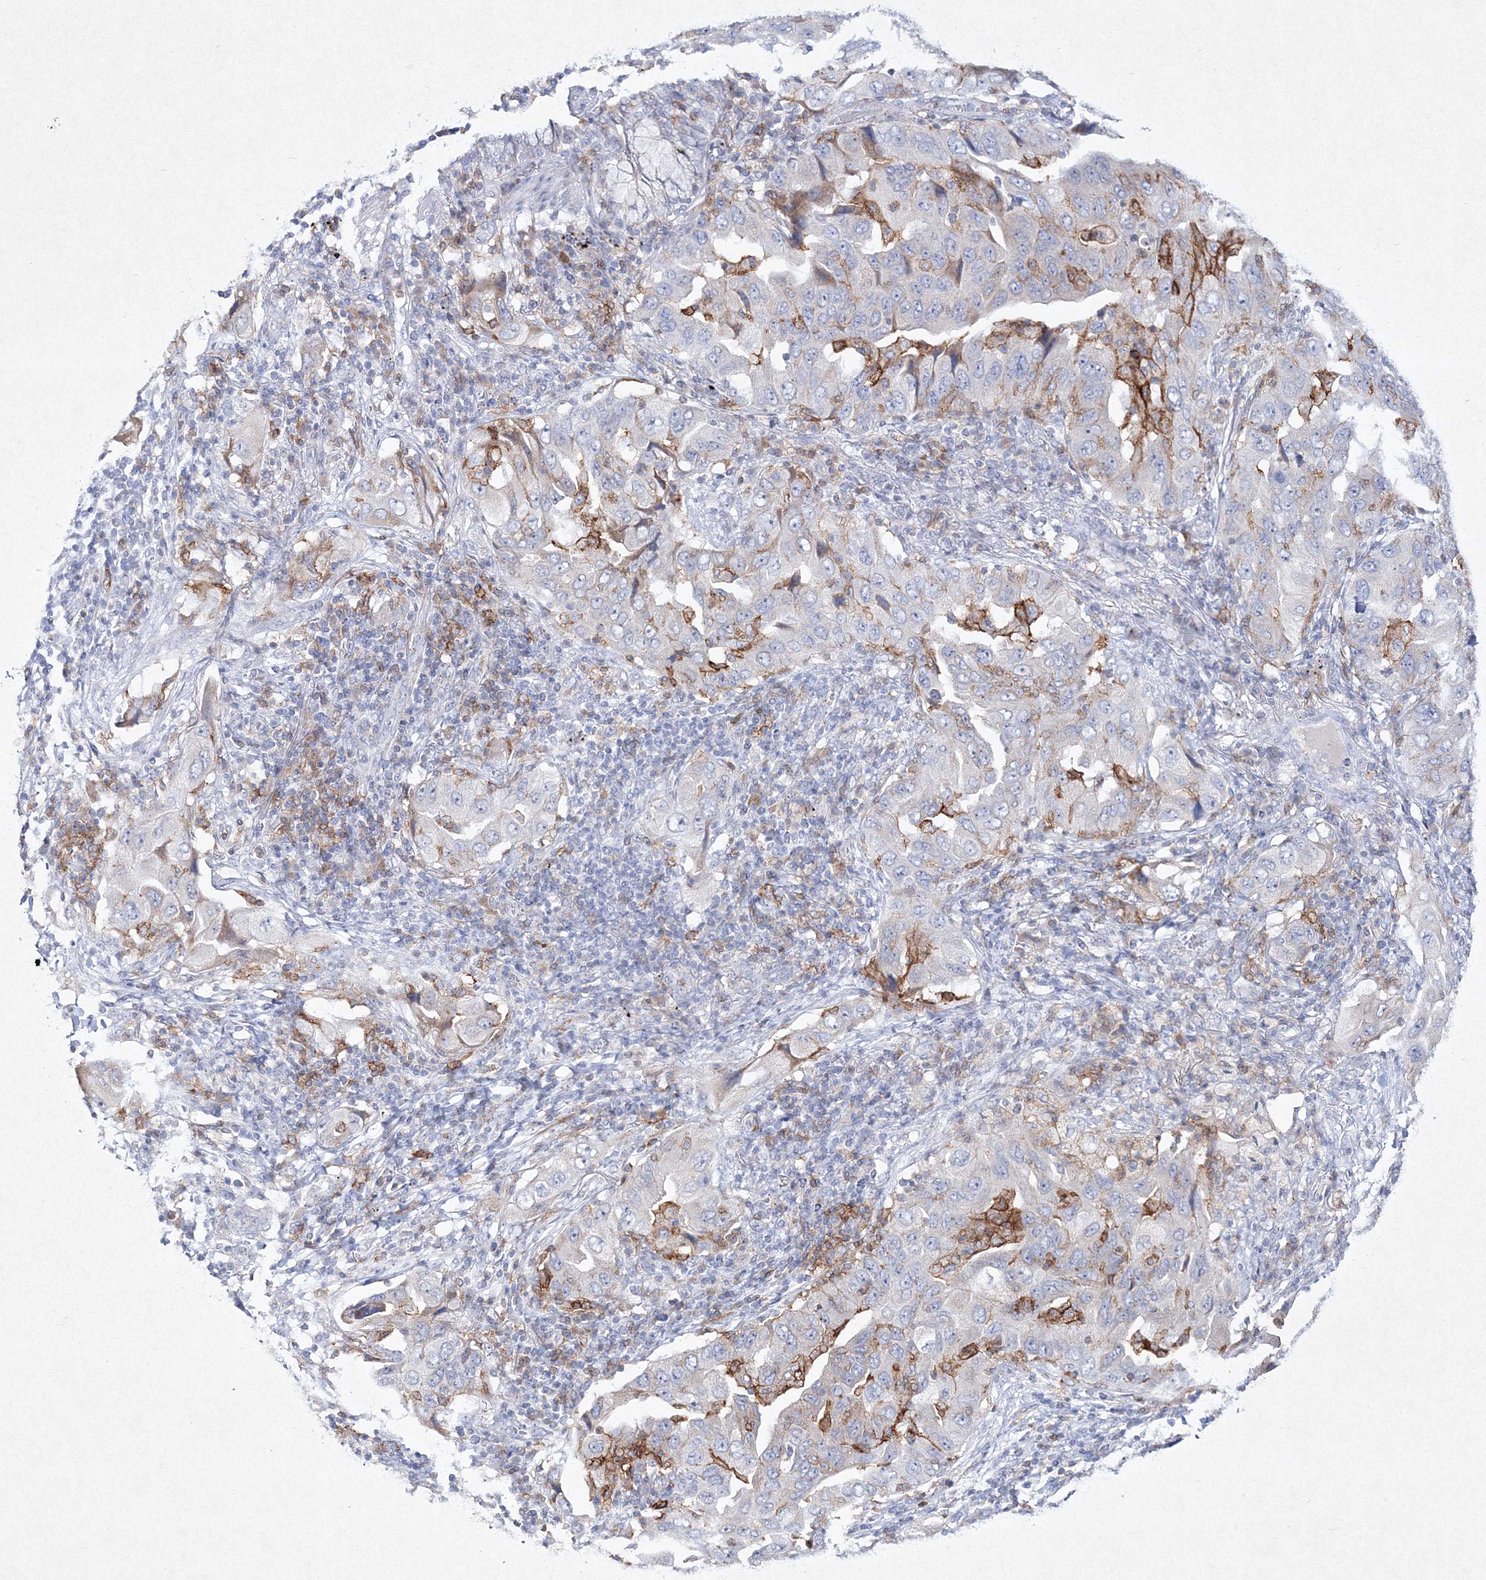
{"staining": {"intensity": "moderate", "quantity": "<25%", "location": "cytoplasmic/membranous"}, "tissue": "lung cancer", "cell_type": "Tumor cells", "image_type": "cancer", "snomed": [{"axis": "morphology", "description": "Adenocarcinoma, NOS"}, {"axis": "topography", "description": "Lung"}], "caption": "Protein expression analysis of human lung cancer reveals moderate cytoplasmic/membranous staining in about <25% of tumor cells. (brown staining indicates protein expression, while blue staining denotes nuclei).", "gene": "HCST", "patient": {"sex": "female", "age": 65}}